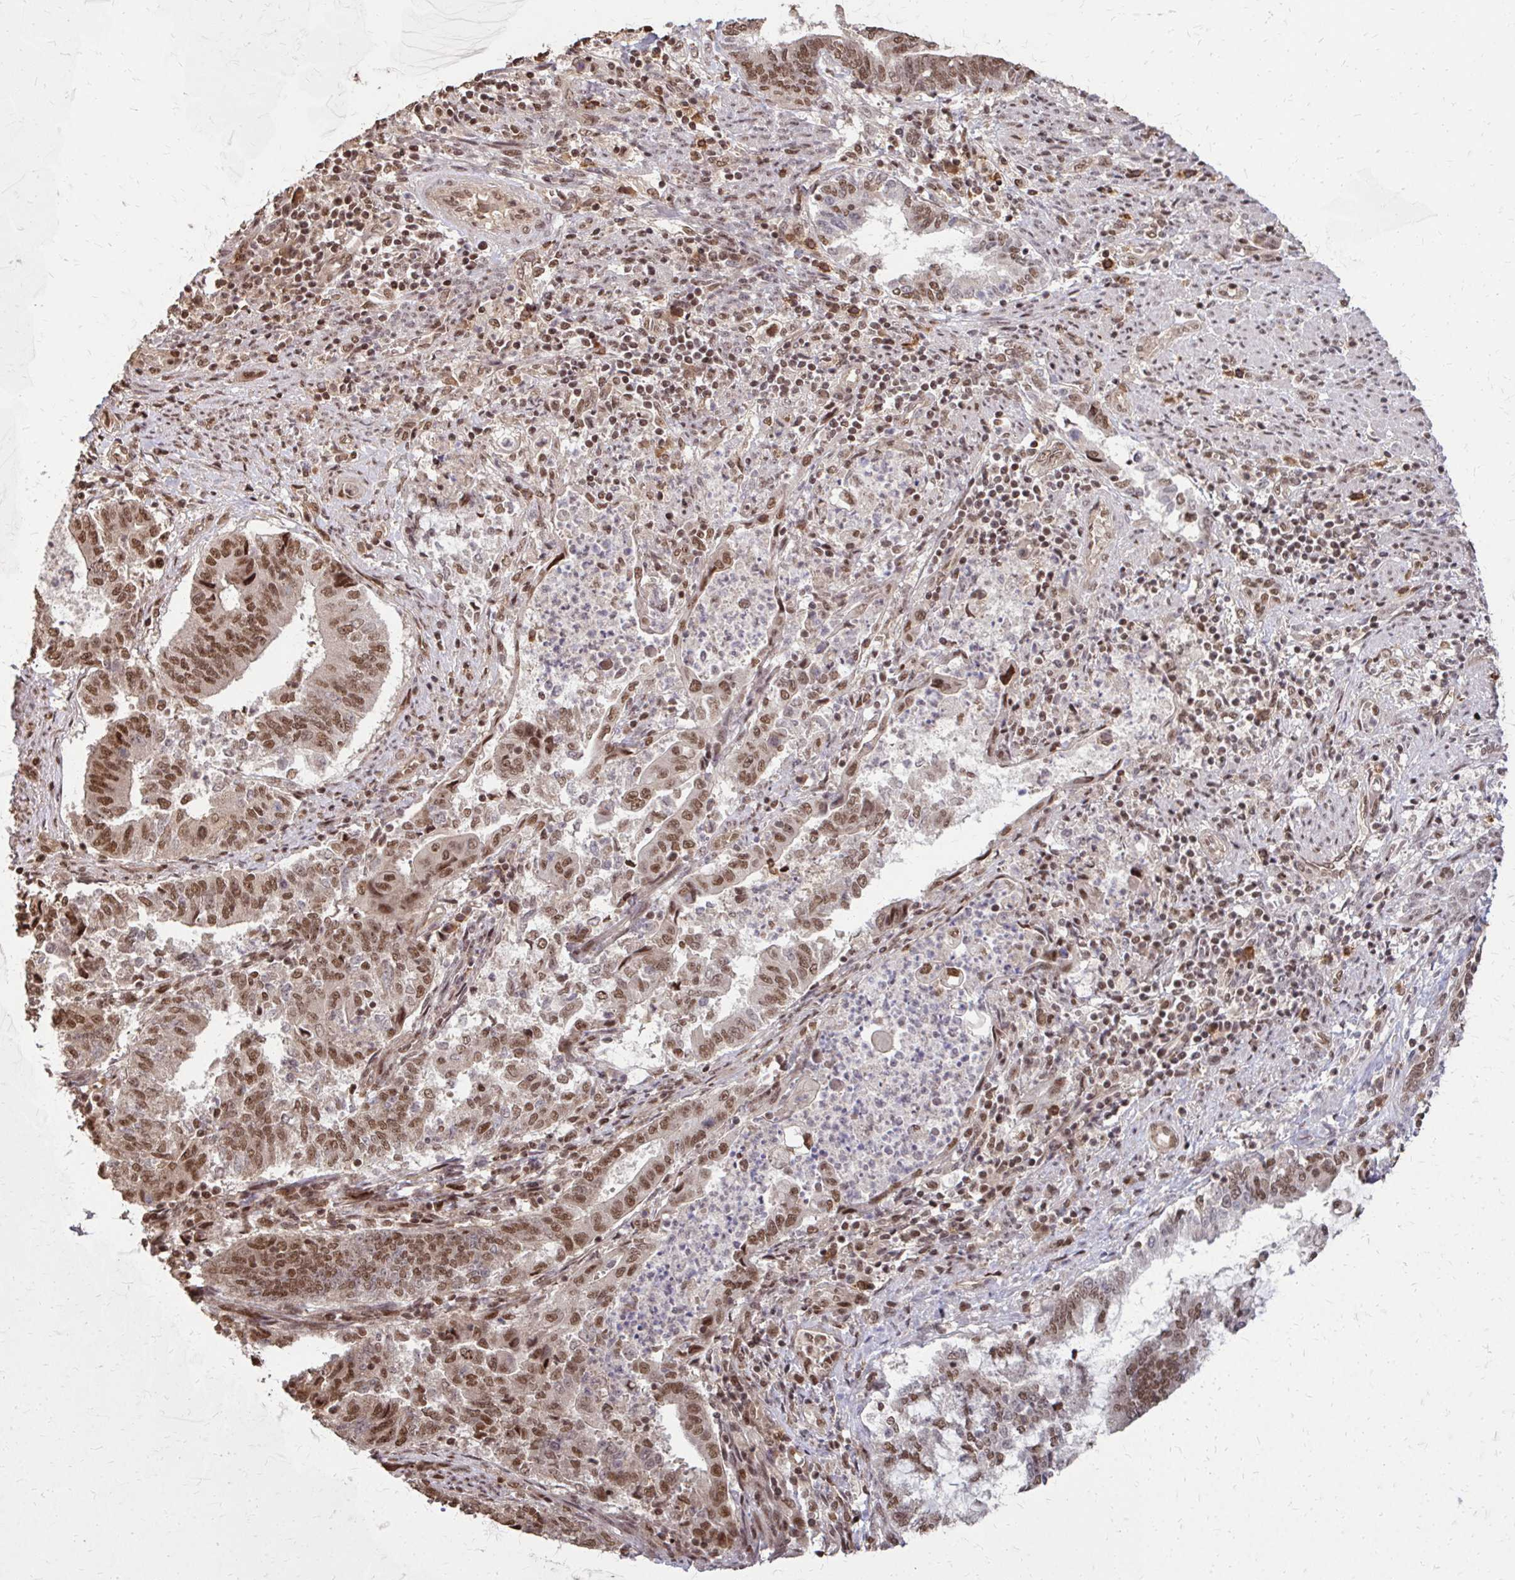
{"staining": {"intensity": "moderate", "quantity": ">75%", "location": "nuclear"}, "tissue": "endometrial cancer", "cell_type": "Tumor cells", "image_type": "cancer", "snomed": [{"axis": "morphology", "description": "Adenocarcinoma, NOS"}, {"axis": "topography", "description": "Endometrium"}], "caption": "Human adenocarcinoma (endometrial) stained for a protein (brown) exhibits moderate nuclear positive positivity in approximately >75% of tumor cells.", "gene": "SS18", "patient": {"sex": "female", "age": 65}}